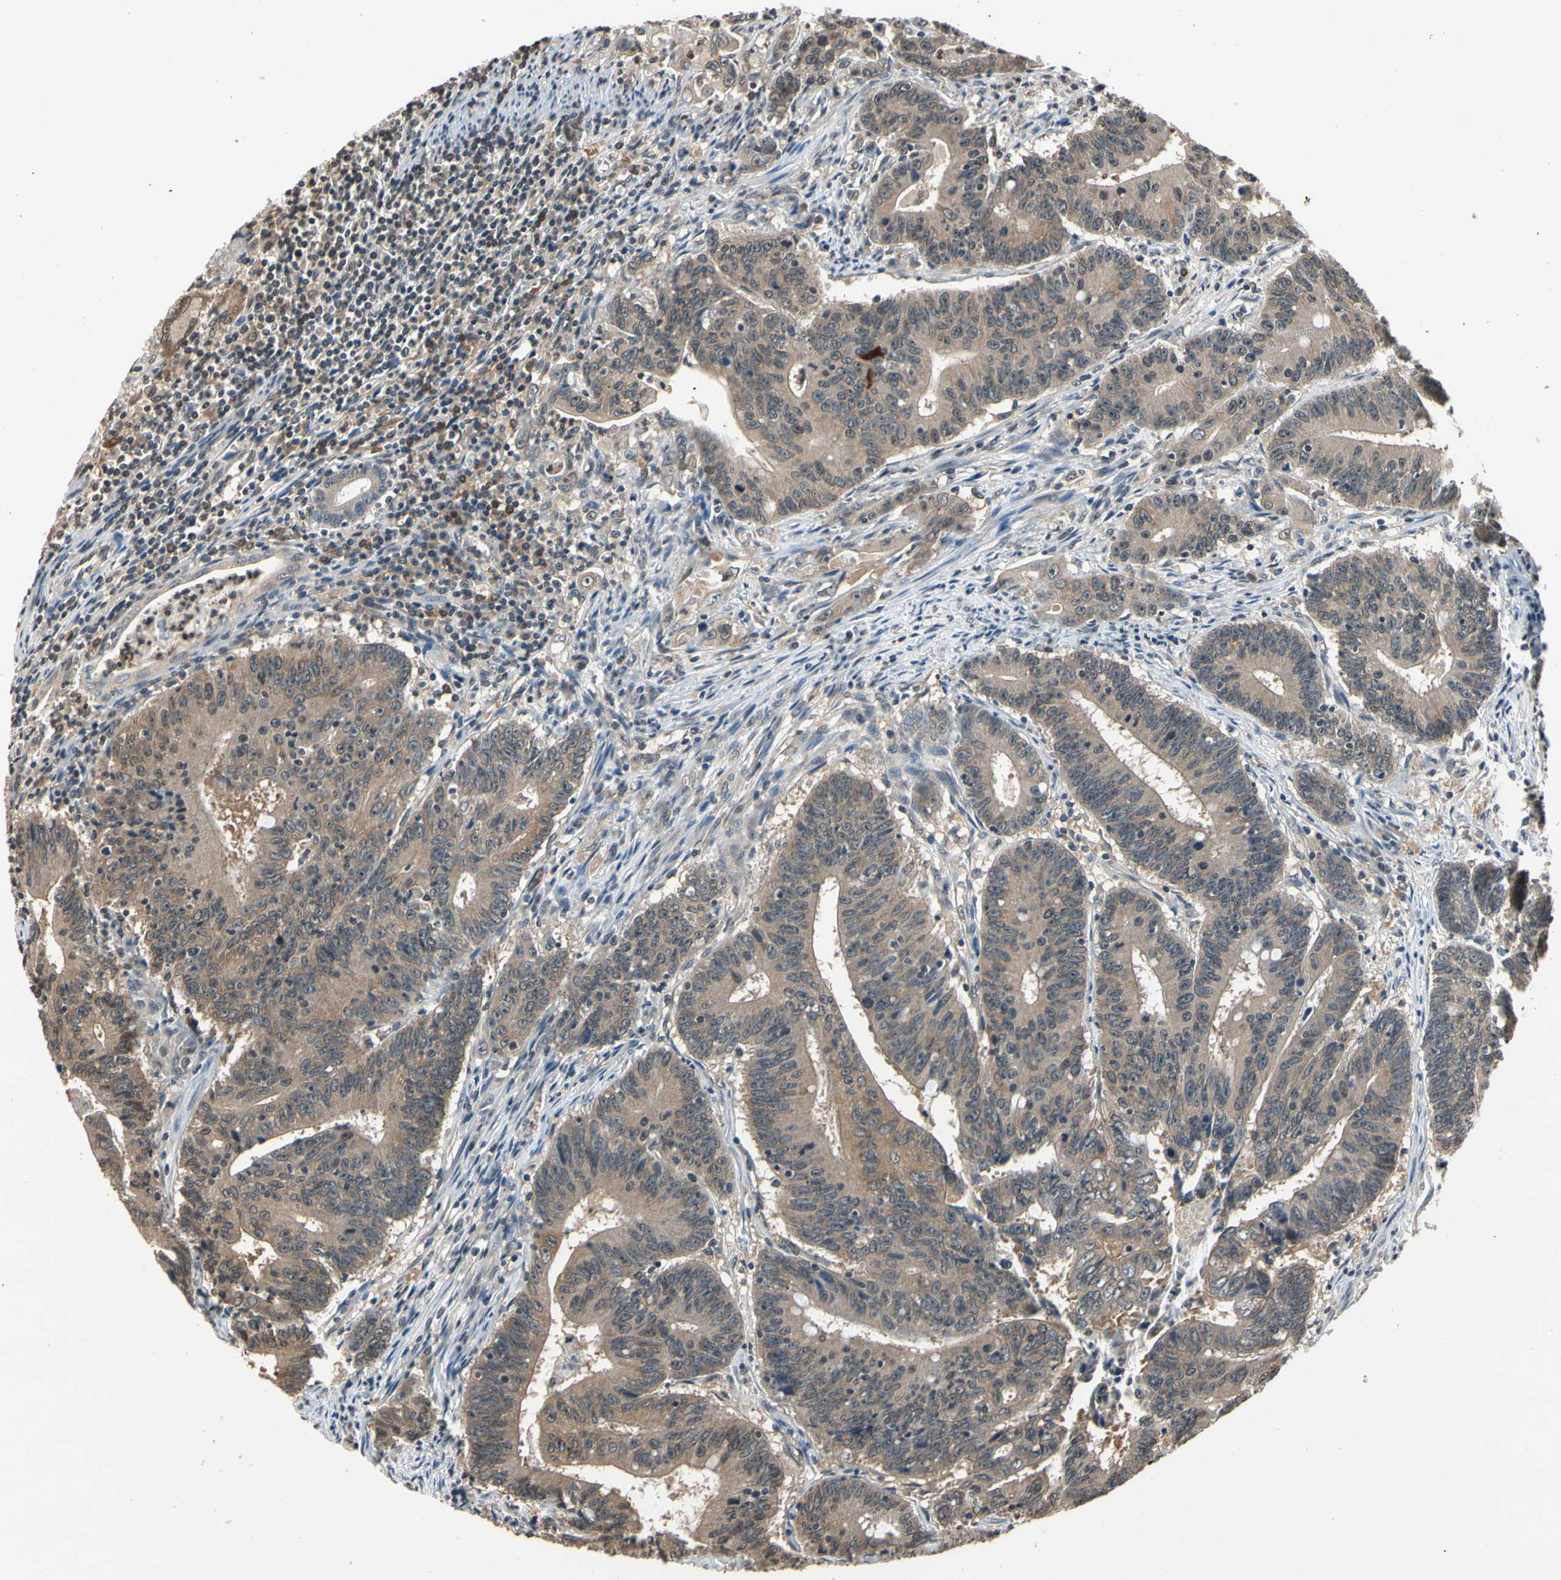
{"staining": {"intensity": "moderate", "quantity": ">75%", "location": "cytoplasmic/membranous"}, "tissue": "colorectal cancer", "cell_type": "Tumor cells", "image_type": "cancer", "snomed": [{"axis": "morphology", "description": "Adenocarcinoma, NOS"}, {"axis": "topography", "description": "Colon"}], "caption": "A brown stain shows moderate cytoplasmic/membranous positivity of a protein in human colorectal cancer (adenocarcinoma) tumor cells.", "gene": "GCLC", "patient": {"sex": "male", "age": 45}}